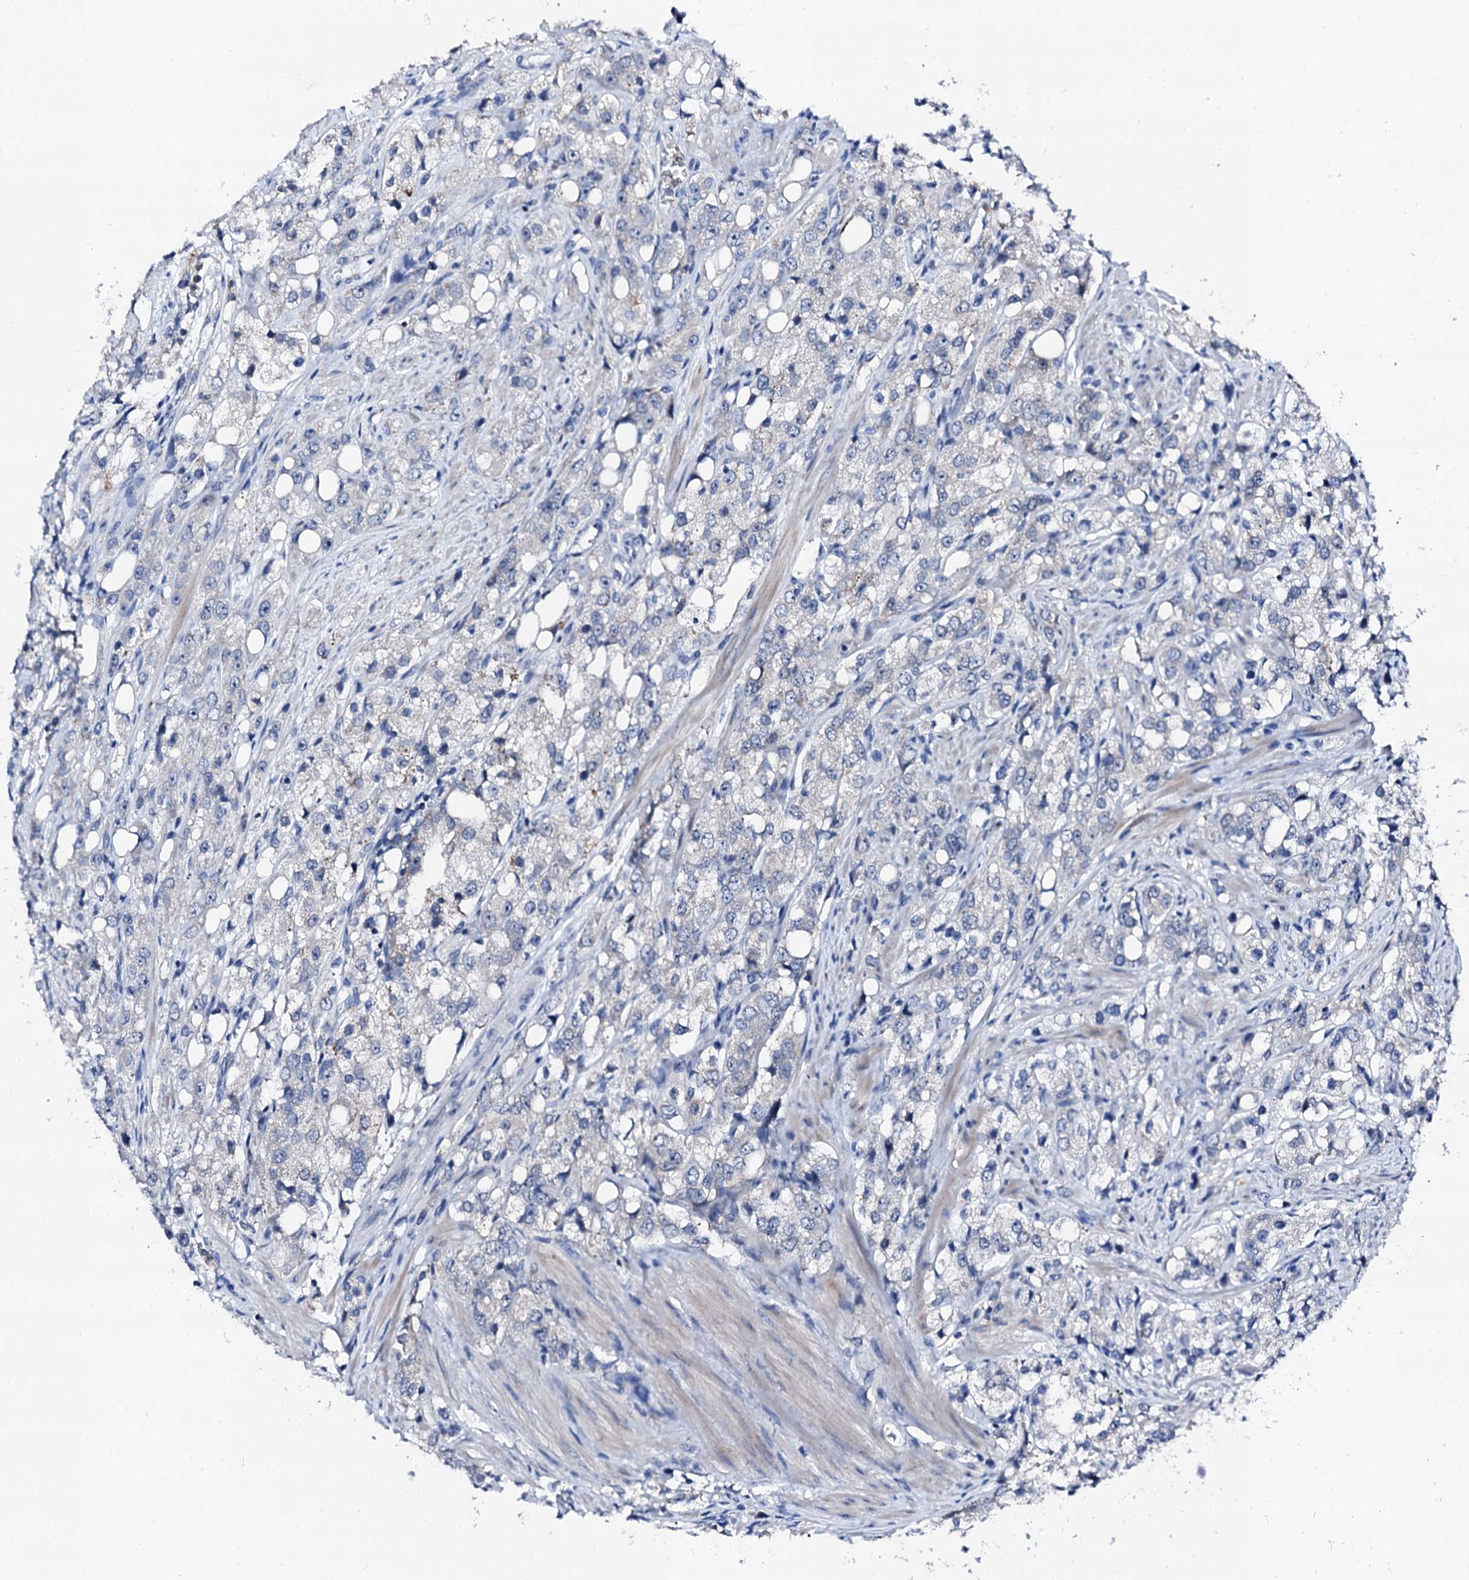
{"staining": {"intensity": "negative", "quantity": "none", "location": "none"}, "tissue": "prostate cancer", "cell_type": "Tumor cells", "image_type": "cancer", "snomed": [{"axis": "morphology", "description": "Adenocarcinoma, NOS"}, {"axis": "topography", "description": "Prostate"}], "caption": "Tumor cells show no significant protein positivity in prostate adenocarcinoma.", "gene": "TRAFD1", "patient": {"sex": "male", "age": 79}}